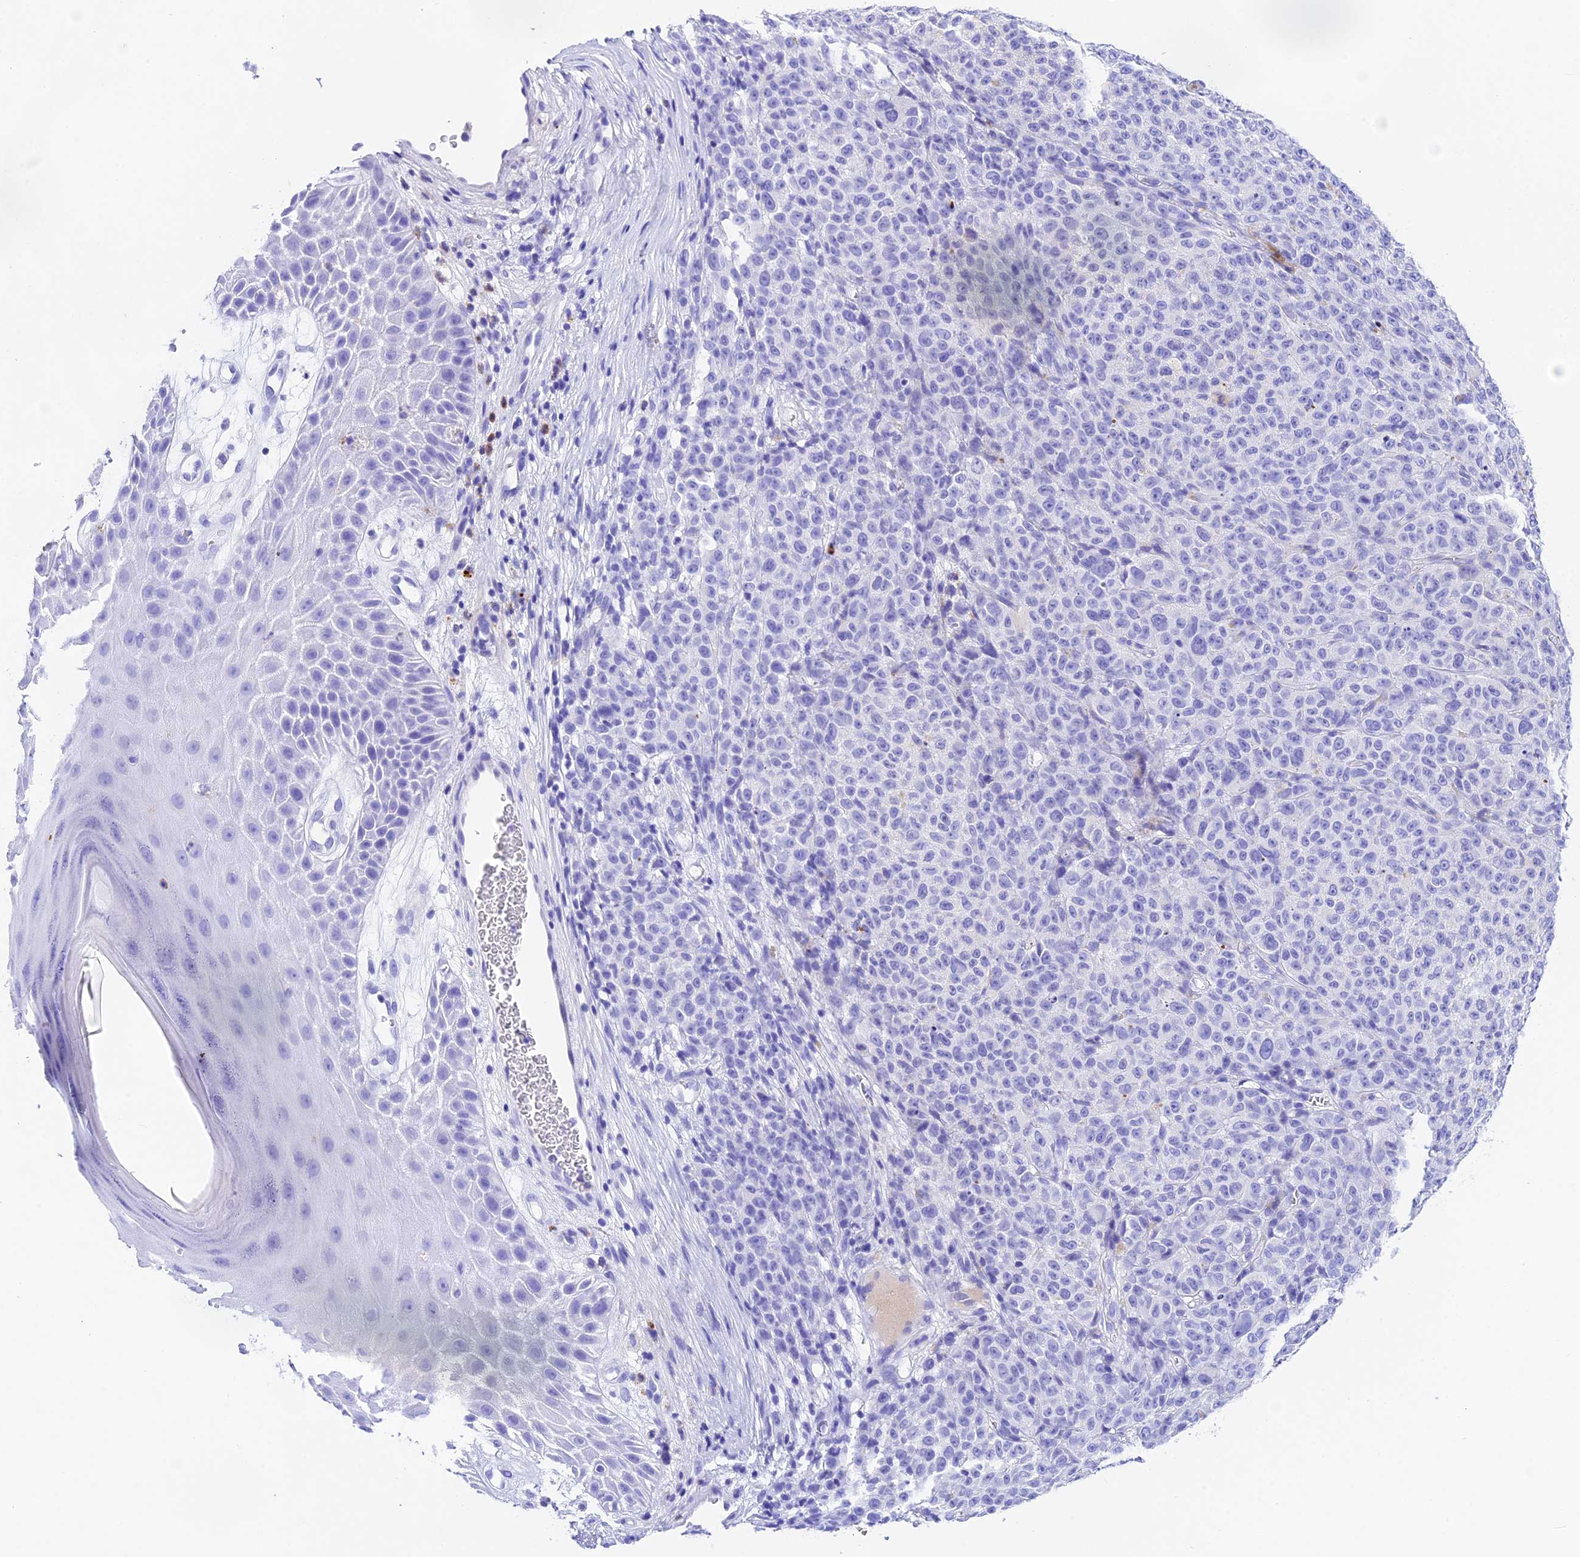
{"staining": {"intensity": "negative", "quantity": "none", "location": "none"}, "tissue": "melanoma", "cell_type": "Tumor cells", "image_type": "cancer", "snomed": [{"axis": "morphology", "description": "Malignant melanoma, NOS"}, {"axis": "topography", "description": "Skin"}], "caption": "The photomicrograph demonstrates no significant staining in tumor cells of melanoma. (Brightfield microscopy of DAB immunohistochemistry at high magnification).", "gene": "PSG11", "patient": {"sex": "female", "age": 82}}